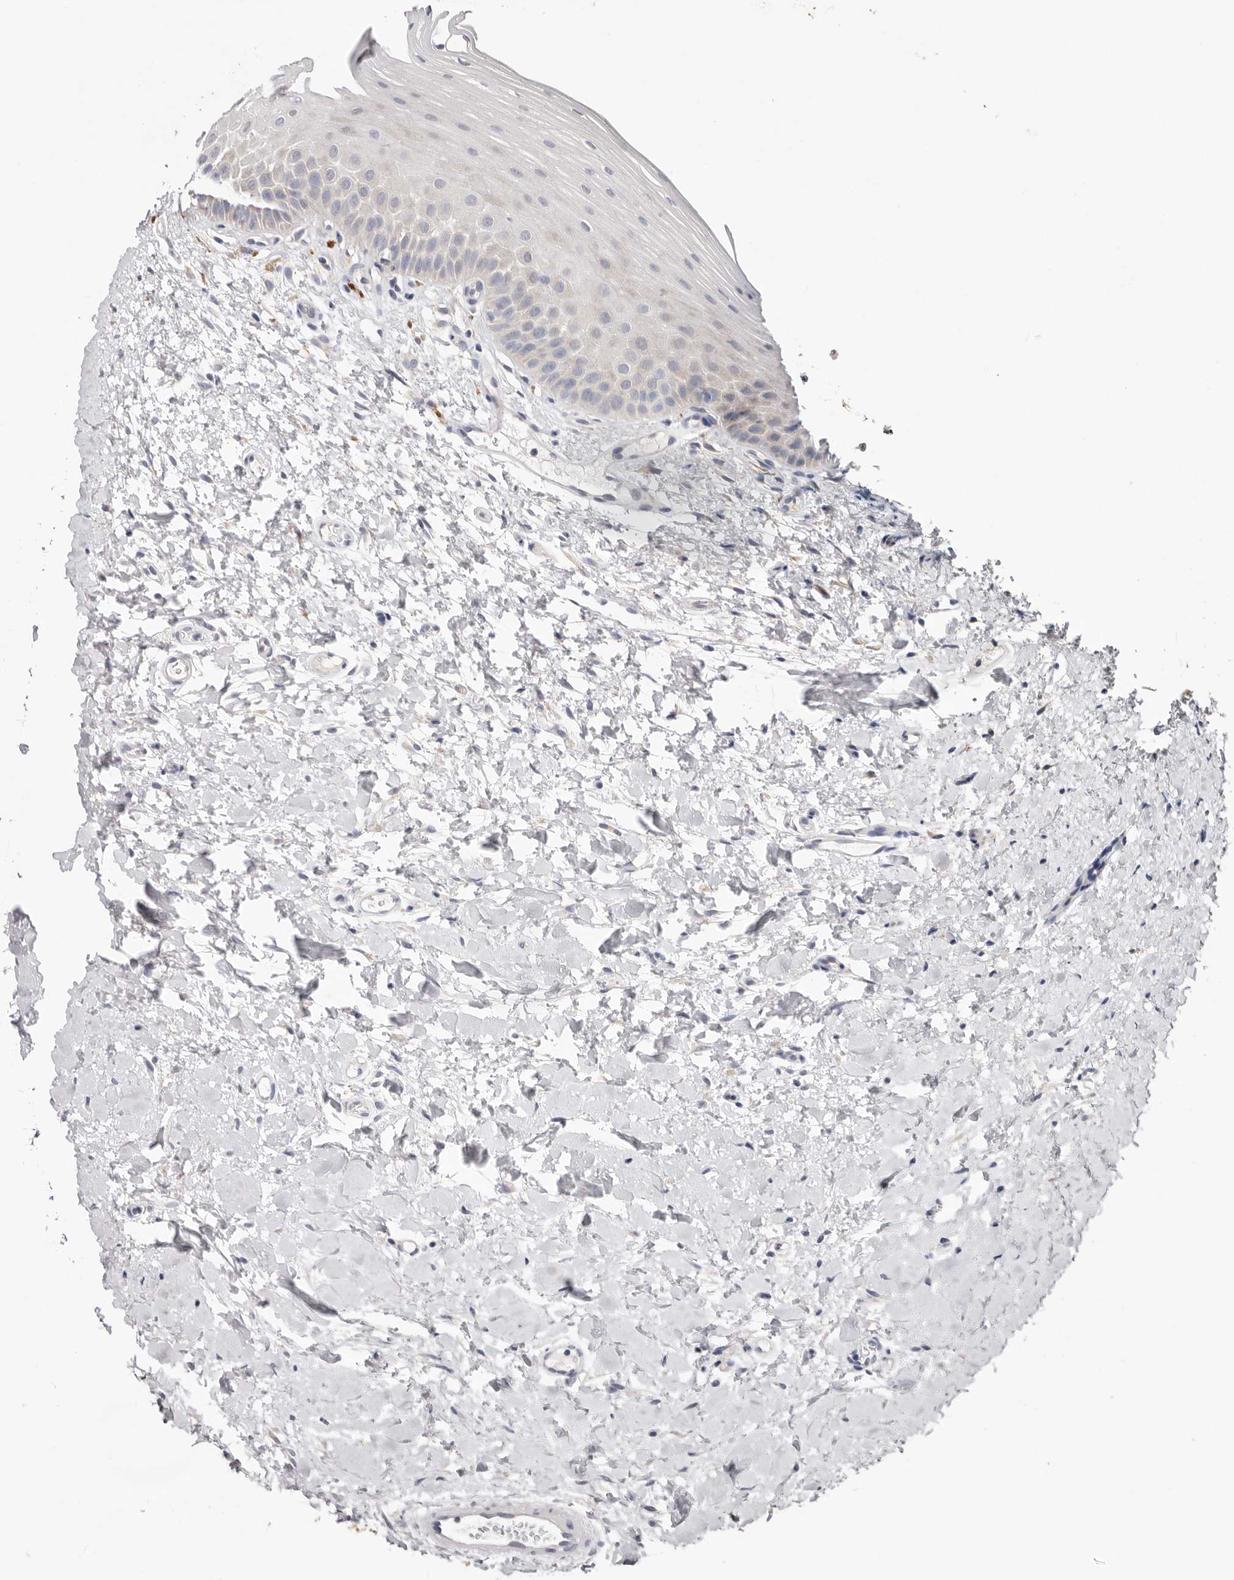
{"staining": {"intensity": "weak", "quantity": "<25%", "location": "cytoplasmic/membranous"}, "tissue": "oral mucosa", "cell_type": "Squamous epithelial cells", "image_type": "normal", "snomed": [{"axis": "morphology", "description": "Normal tissue, NOS"}, {"axis": "topography", "description": "Oral tissue"}], "caption": "An IHC histopathology image of unremarkable oral mucosa is shown. There is no staining in squamous epithelial cells of oral mucosa. (DAB (3,3'-diaminobenzidine) IHC visualized using brightfield microscopy, high magnification).", "gene": "WDR77", "patient": {"sex": "female", "age": 56}}